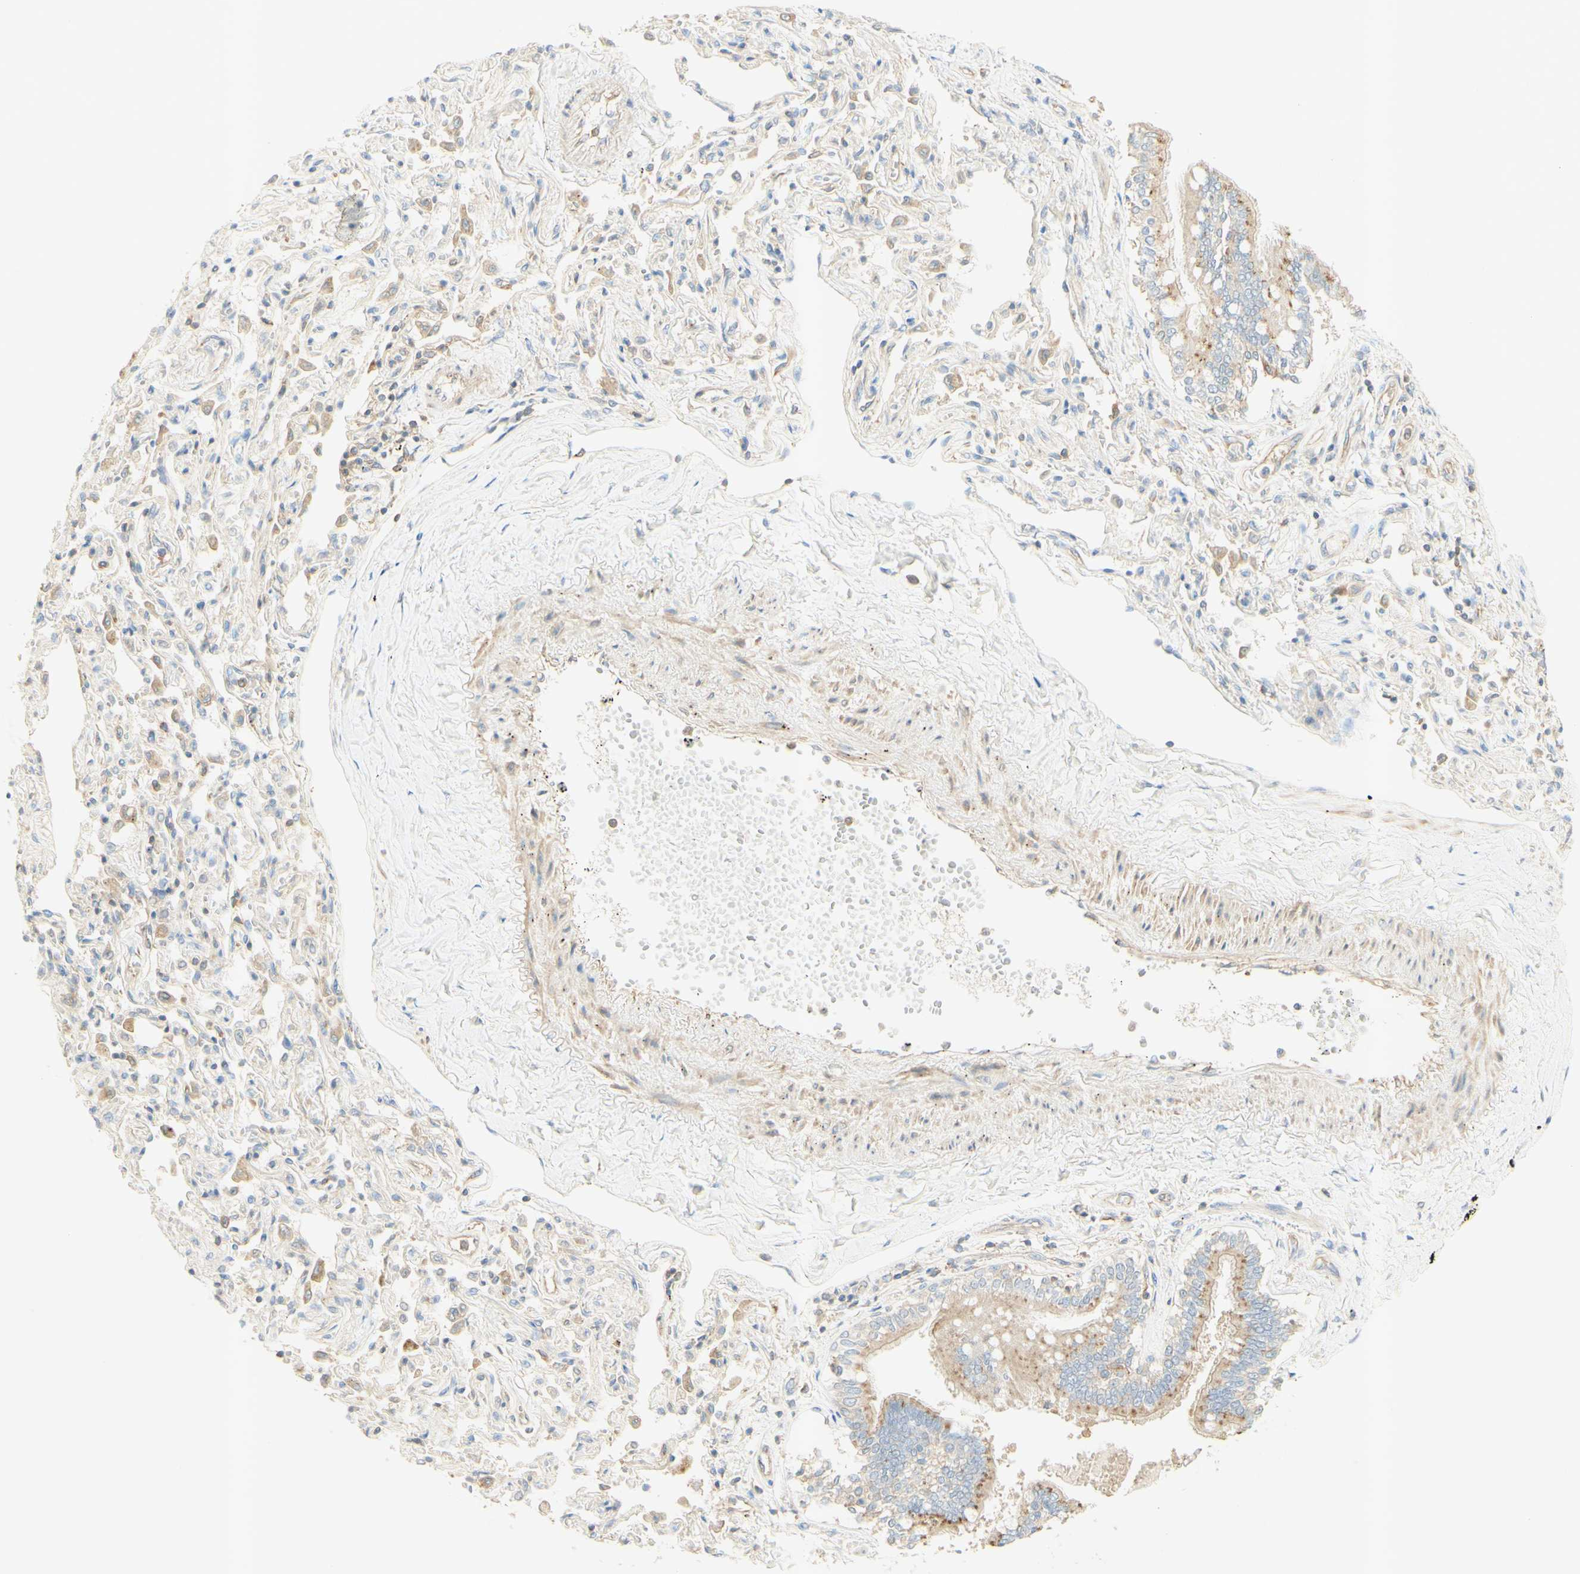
{"staining": {"intensity": "moderate", "quantity": ">75%", "location": "cytoplasmic/membranous"}, "tissue": "bronchus", "cell_type": "Respiratory epithelial cells", "image_type": "normal", "snomed": [{"axis": "morphology", "description": "Normal tissue, NOS"}, {"axis": "topography", "description": "Bronchus"}, {"axis": "topography", "description": "Lung"}], "caption": "There is medium levels of moderate cytoplasmic/membranous expression in respiratory epithelial cells of normal bronchus, as demonstrated by immunohistochemical staining (brown color).", "gene": "IKBKG", "patient": {"sex": "male", "age": 64}}